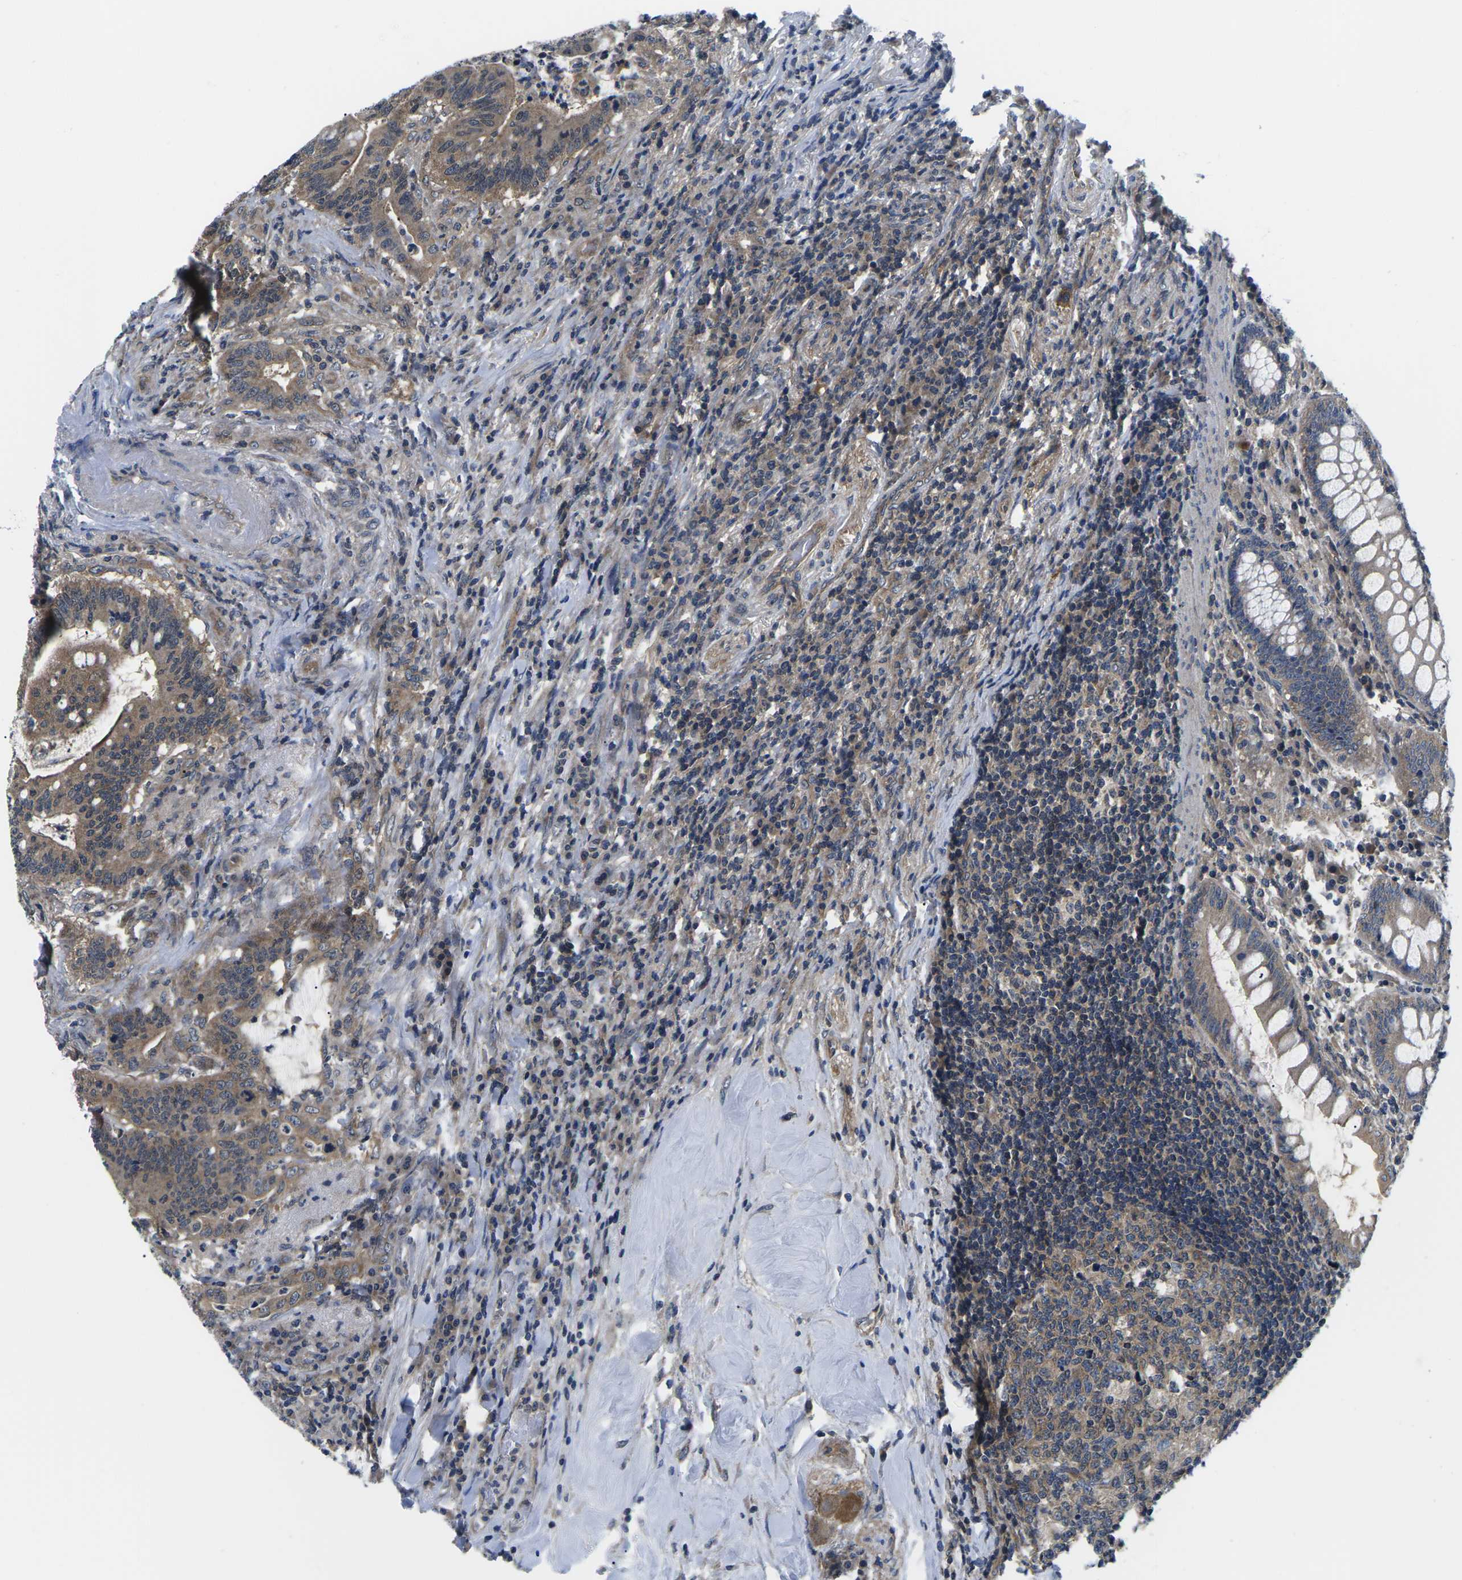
{"staining": {"intensity": "moderate", "quantity": ">75%", "location": "cytoplasmic/membranous"}, "tissue": "colorectal cancer", "cell_type": "Tumor cells", "image_type": "cancer", "snomed": [{"axis": "morphology", "description": "Normal tissue, NOS"}, {"axis": "morphology", "description": "Adenocarcinoma, NOS"}, {"axis": "topography", "description": "Colon"}], "caption": "The micrograph shows a brown stain indicating the presence of a protein in the cytoplasmic/membranous of tumor cells in adenocarcinoma (colorectal).", "gene": "GSK3B", "patient": {"sex": "female", "age": 66}}